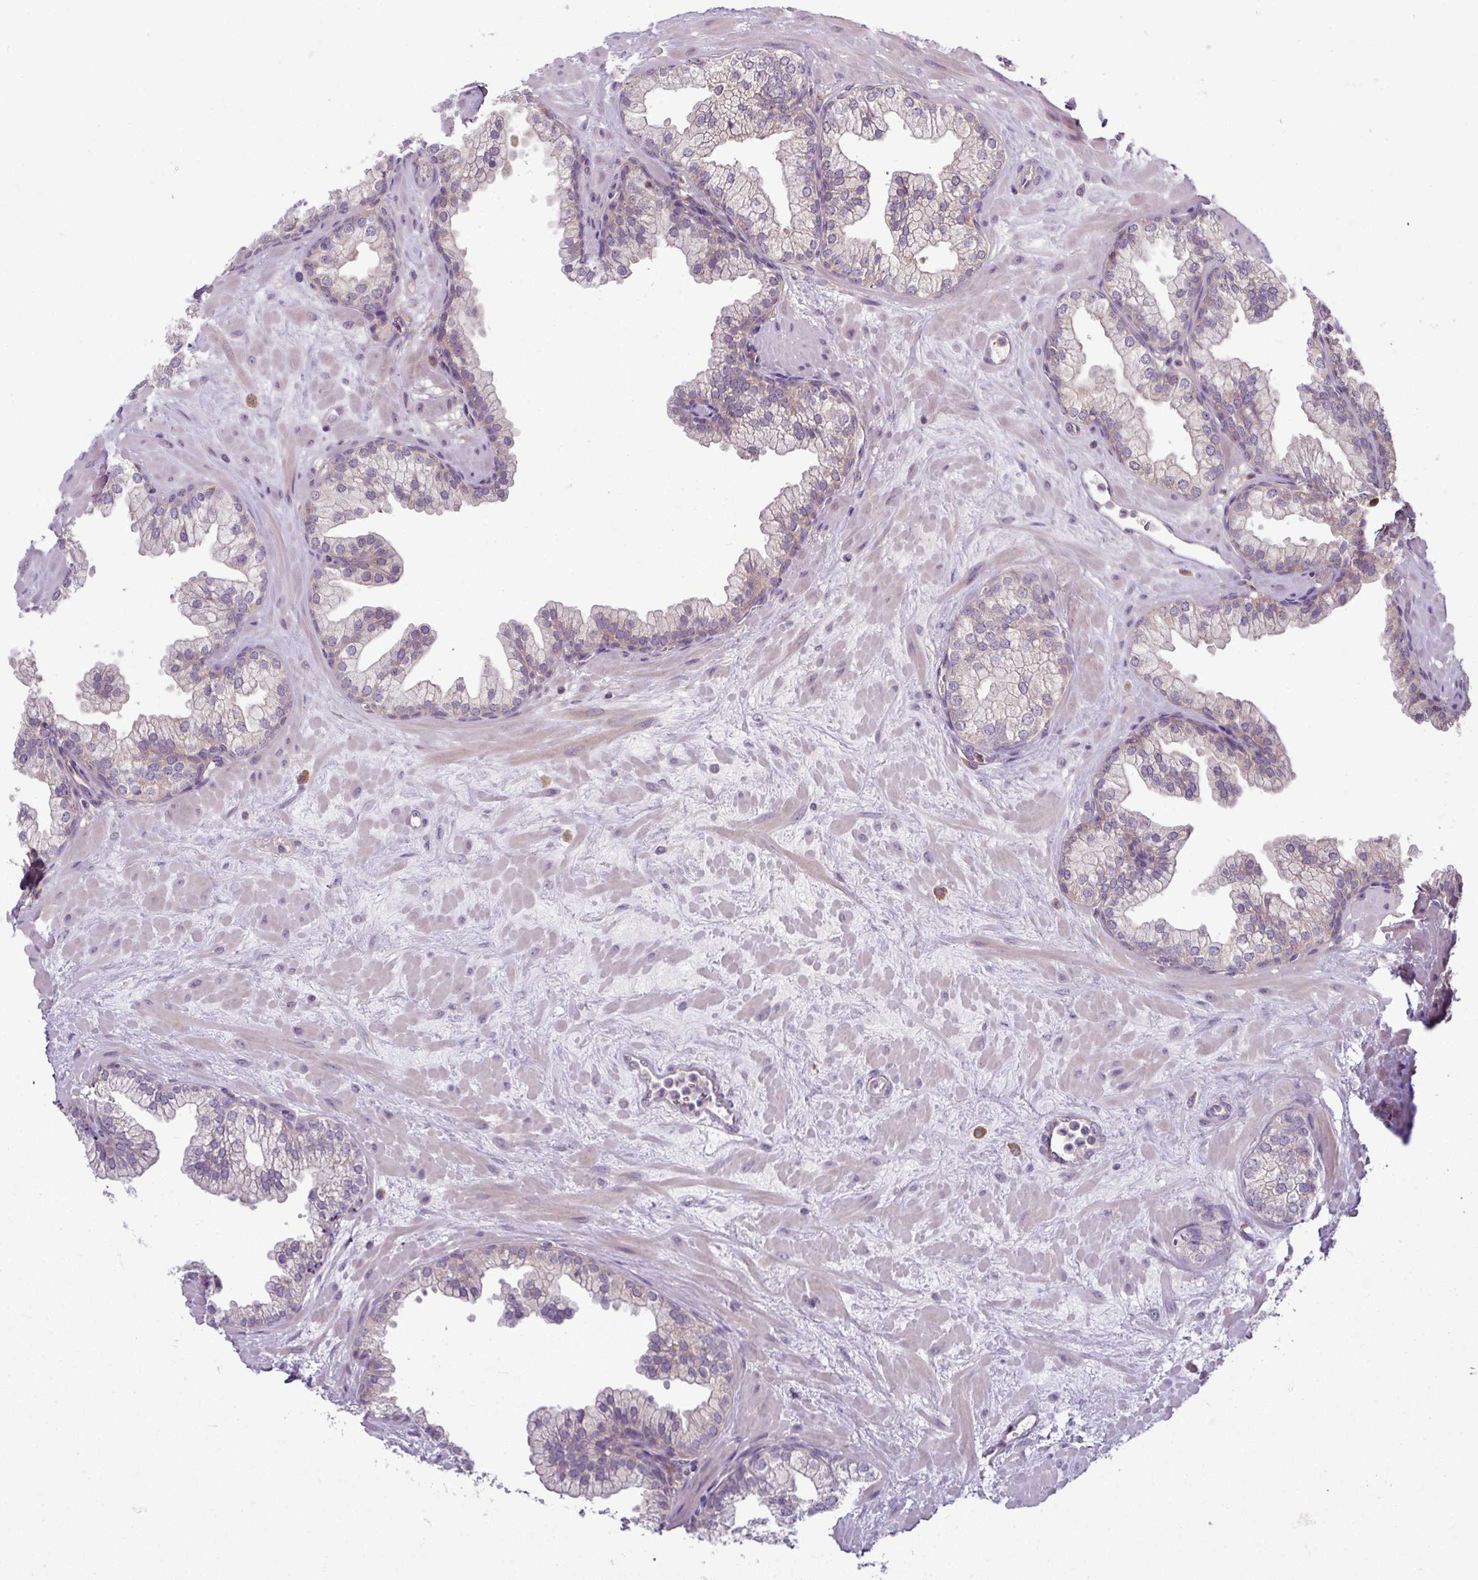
{"staining": {"intensity": "weak", "quantity": "<25%", "location": "cytoplasmic/membranous"}, "tissue": "prostate", "cell_type": "Glandular cells", "image_type": "normal", "snomed": [{"axis": "morphology", "description": "Normal tissue, NOS"}, {"axis": "topography", "description": "Prostate"}, {"axis": "topography", "description": "Peripheral nerve tissue"}], "caption": "This photomicrograph is of normal prostate stained with IHC to label a protein in brown with the nuclei are counter-stained blue. There is no positivity in glandular cells. (DAB (3,3'-diaminobenzidine) immunohistochemistry visualized using brightfield microscopy, high magnification).", "gene": "STAT5A", "patient": {"sex": "male", "age": 61}}